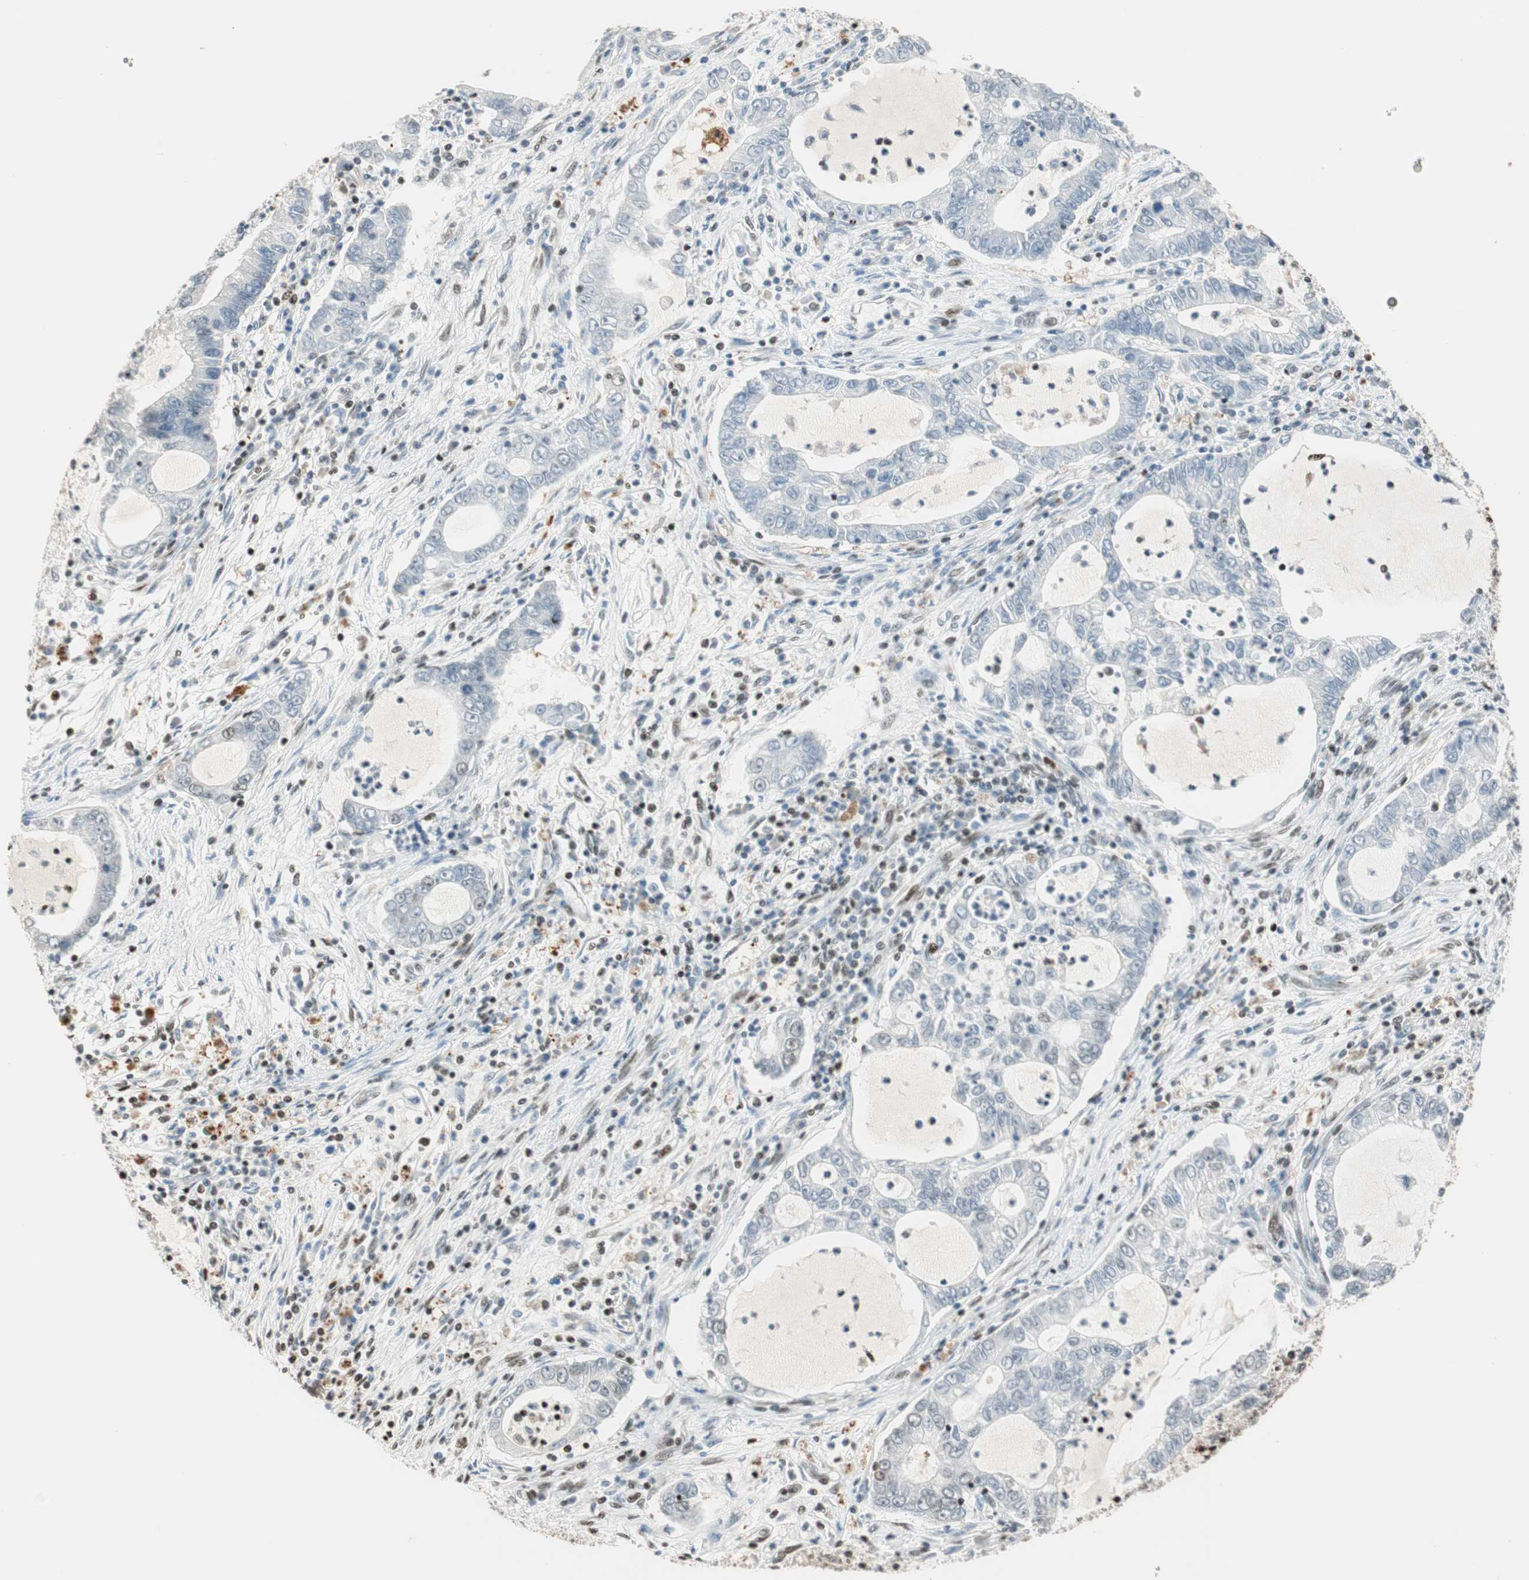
{"staining": {"intensity": "negative", "quantity": "none", "location": "none"}, "tissue": "lung cancer", "cell_type": "Tumor cells", "image_type": "cancer", "snomed": [{"axis": "morphology", "description": "Adenocarcinoma, NOS"}, {"axis": "topography", "description": "Lung"}], "caption": "This is an immunohistochemistry micrograph of lung cancer (adenocarcinoma). There is no expression in tumor cells.", "gene": "FANCG", "patient": {"sex": "female", "age": 51}}